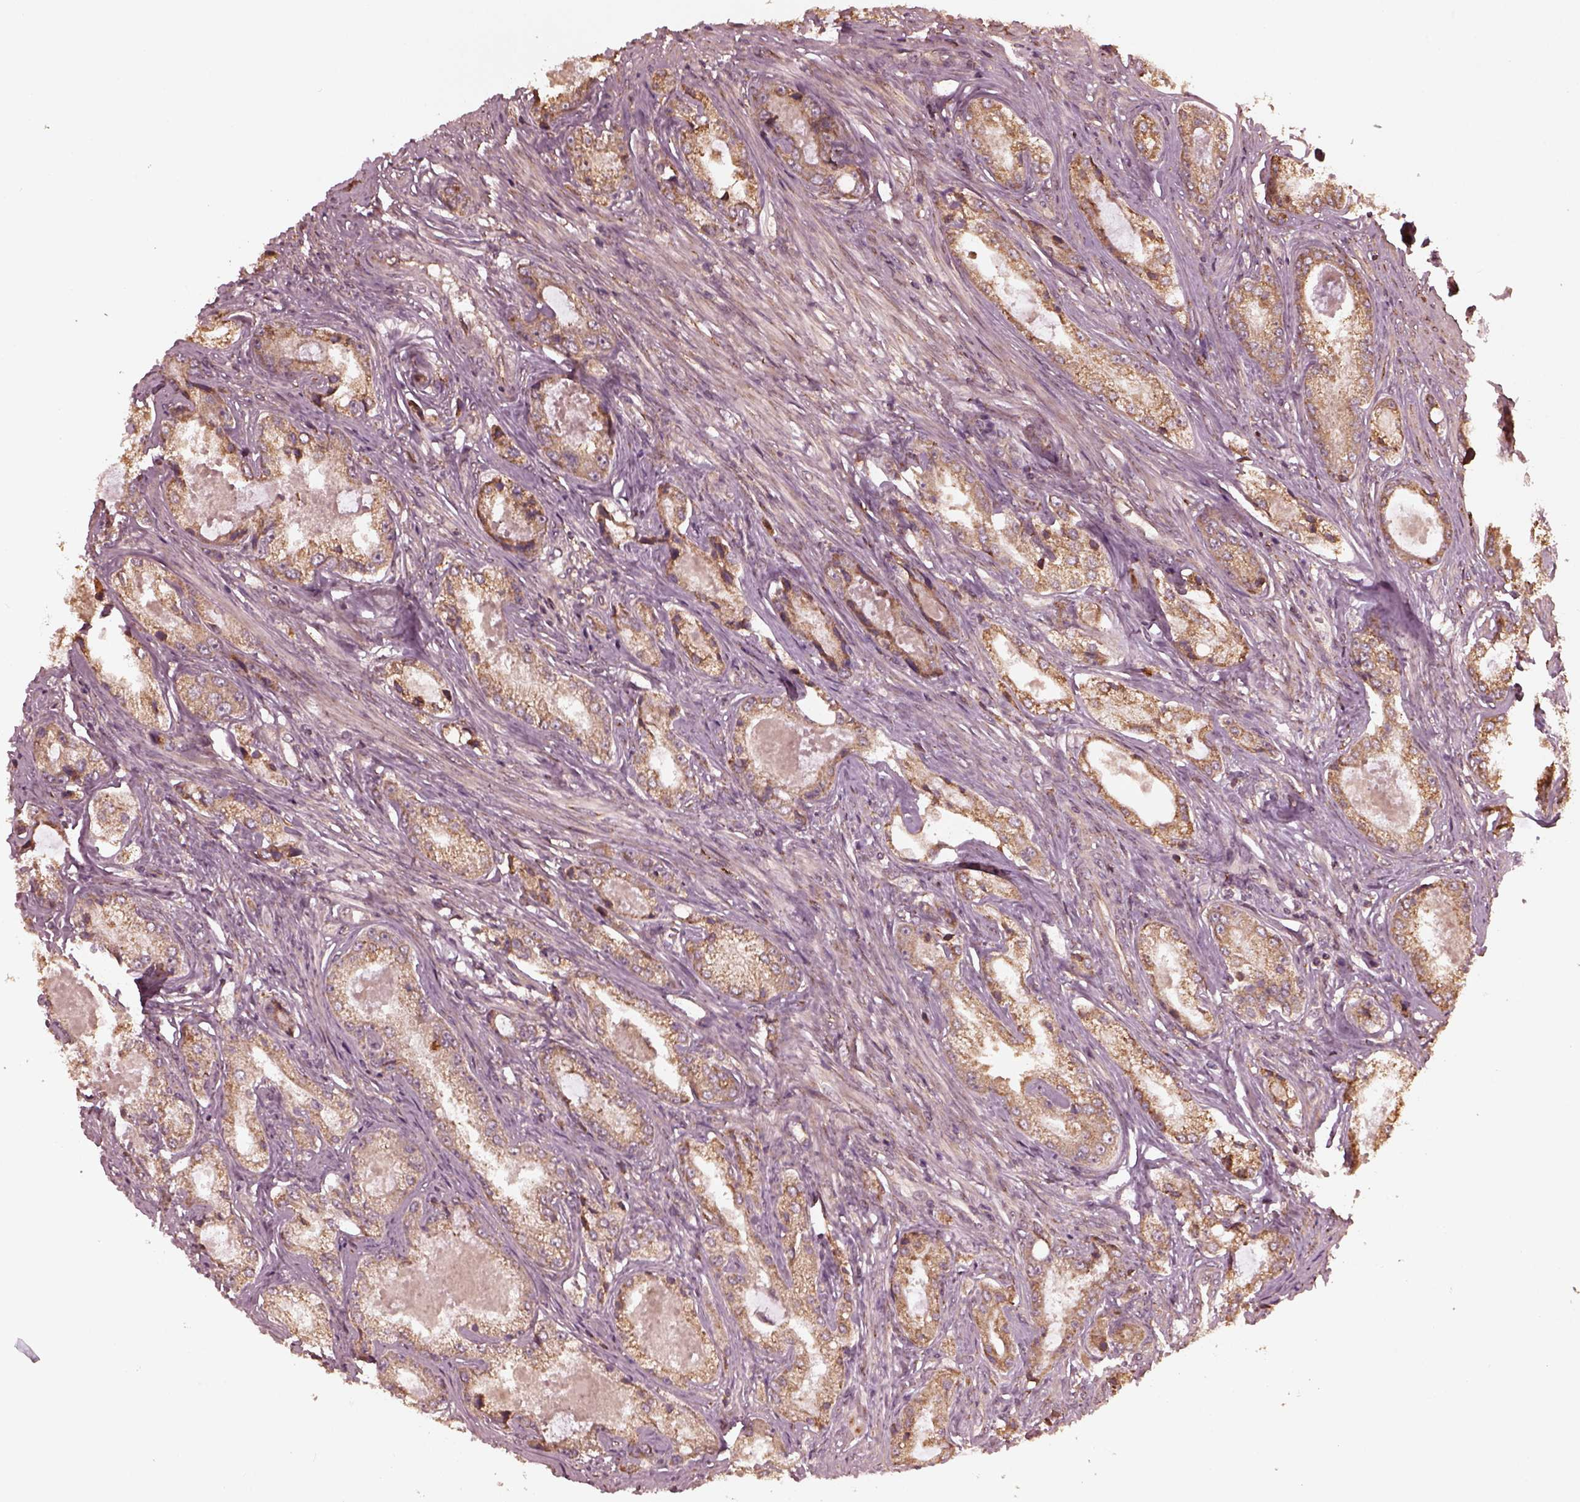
{"staining": {"intensity": "moderate", "quantity": ">75%", "location": "cytoplasmic/membranous"}, "tissue": "prostate cancer", "cell_type": "Tumor cells", "image_type": "cancer", "snomed": [{"axis": "morphology", "description": "Adenocarcinoma, Low grade"}, {"axis": "topography", "description": "Prostate"}], "caption": "Immunohistochemistry (IHC) histopathology image of human prostate cancer stained for a protein (brown), which reveals medium levels of moderate cytoplasmic/membranous staining in about >75% of tumor cells.", "gene": "ZNF292", "patient": {"sex": "male", "age": 68}}